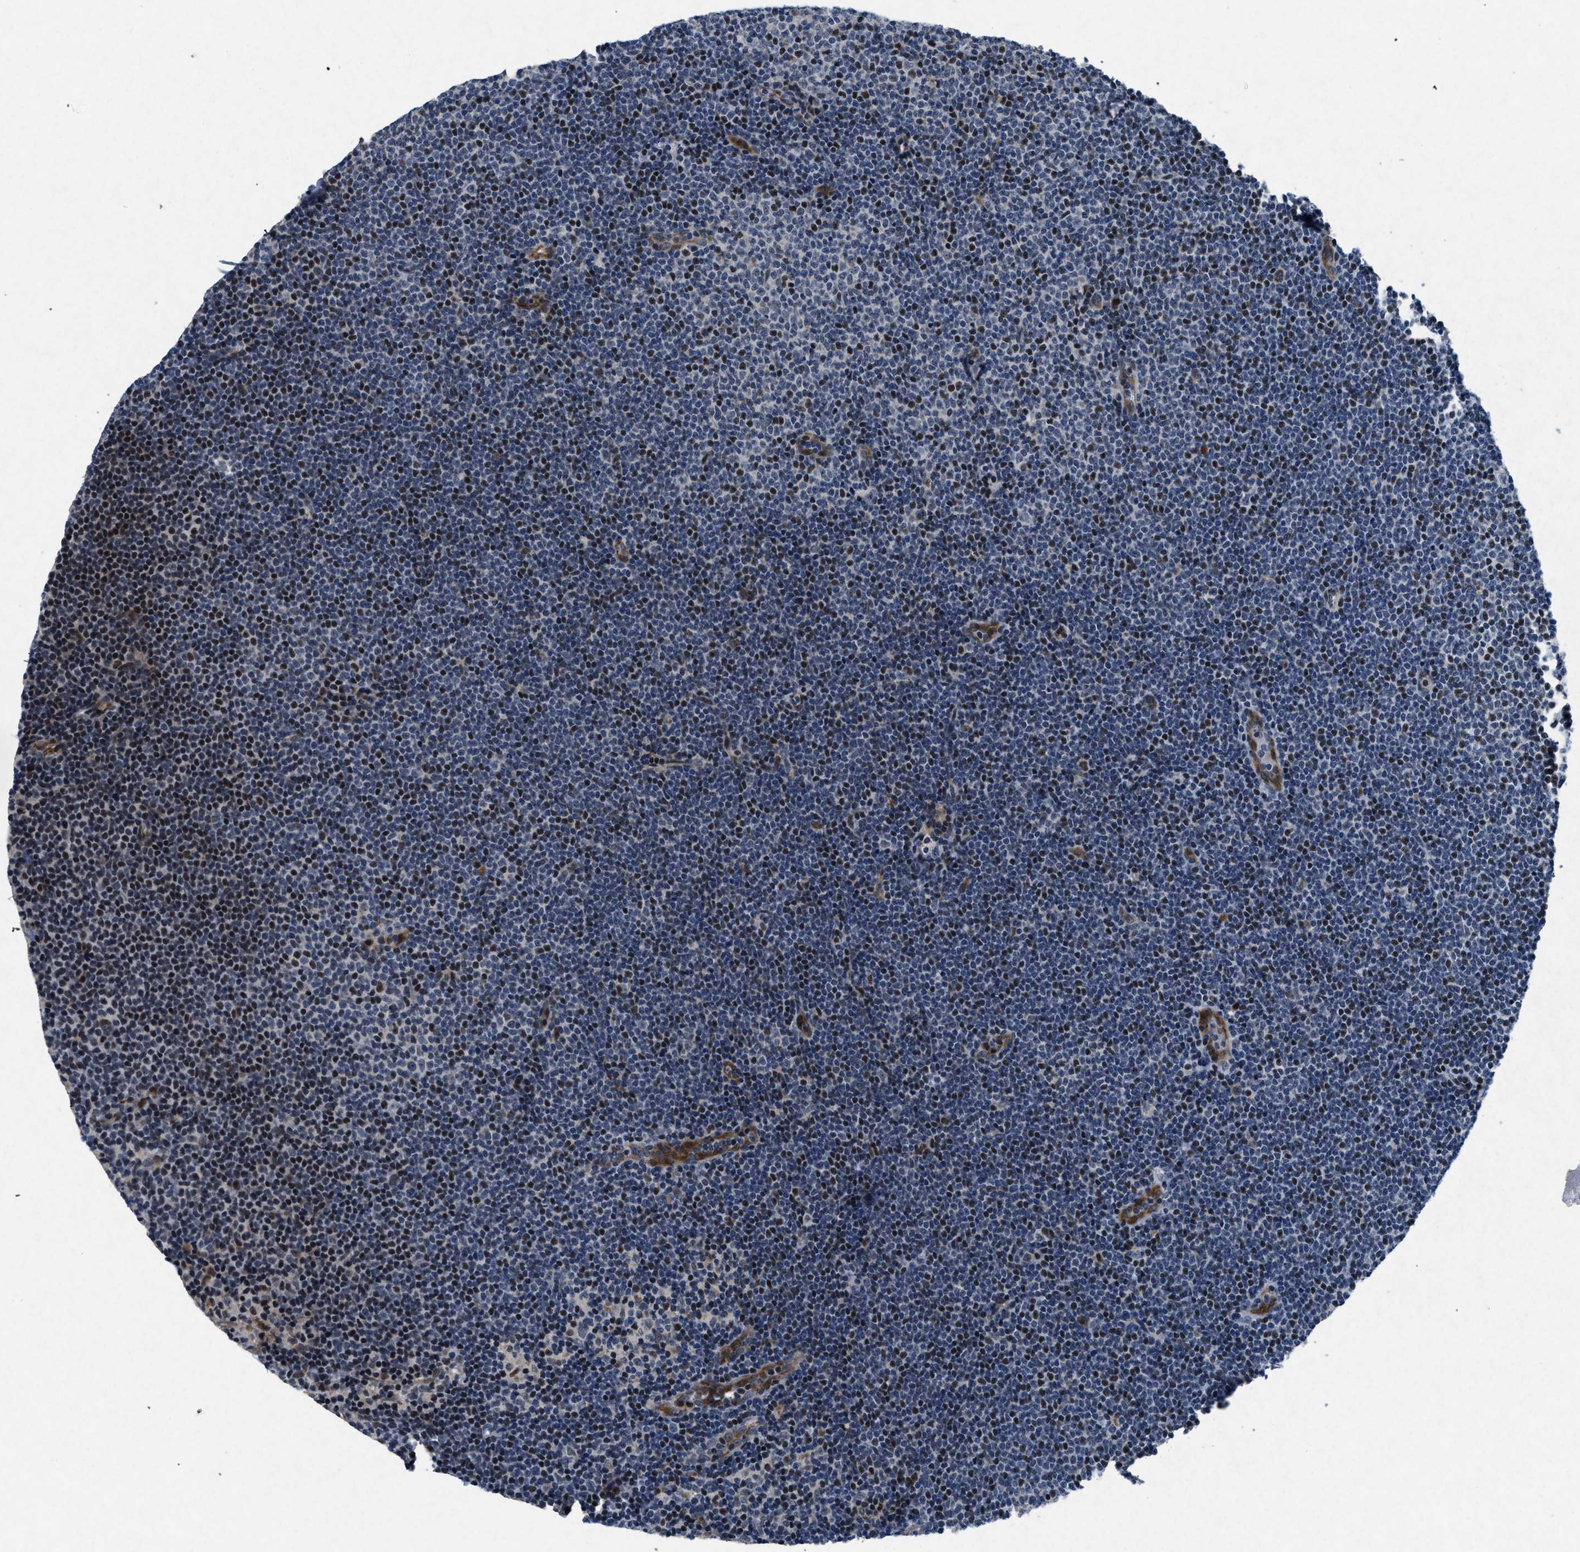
{"staining": {"intensity": "strong", "quantity": "<25%", "location": "nuclear"}, "tissue": "lymphoma", "cell_type": "Tumor cells", "image_type": "cancer", "snomed": [{"axis": "morphology", "description": "Malignant lymphoma, non-Hodgkin's type, Low grade"}, {"axis": "topography", "description": "Lymph node"}], "caption": "Protein expression analysis of lymphoma demonstrates strong nuclear positivity in approximately <25% of tumor cells. Nuclei are stained in blue.", "gene": "PHLDA1", "patient": {"sex": "female", "age": 53}}